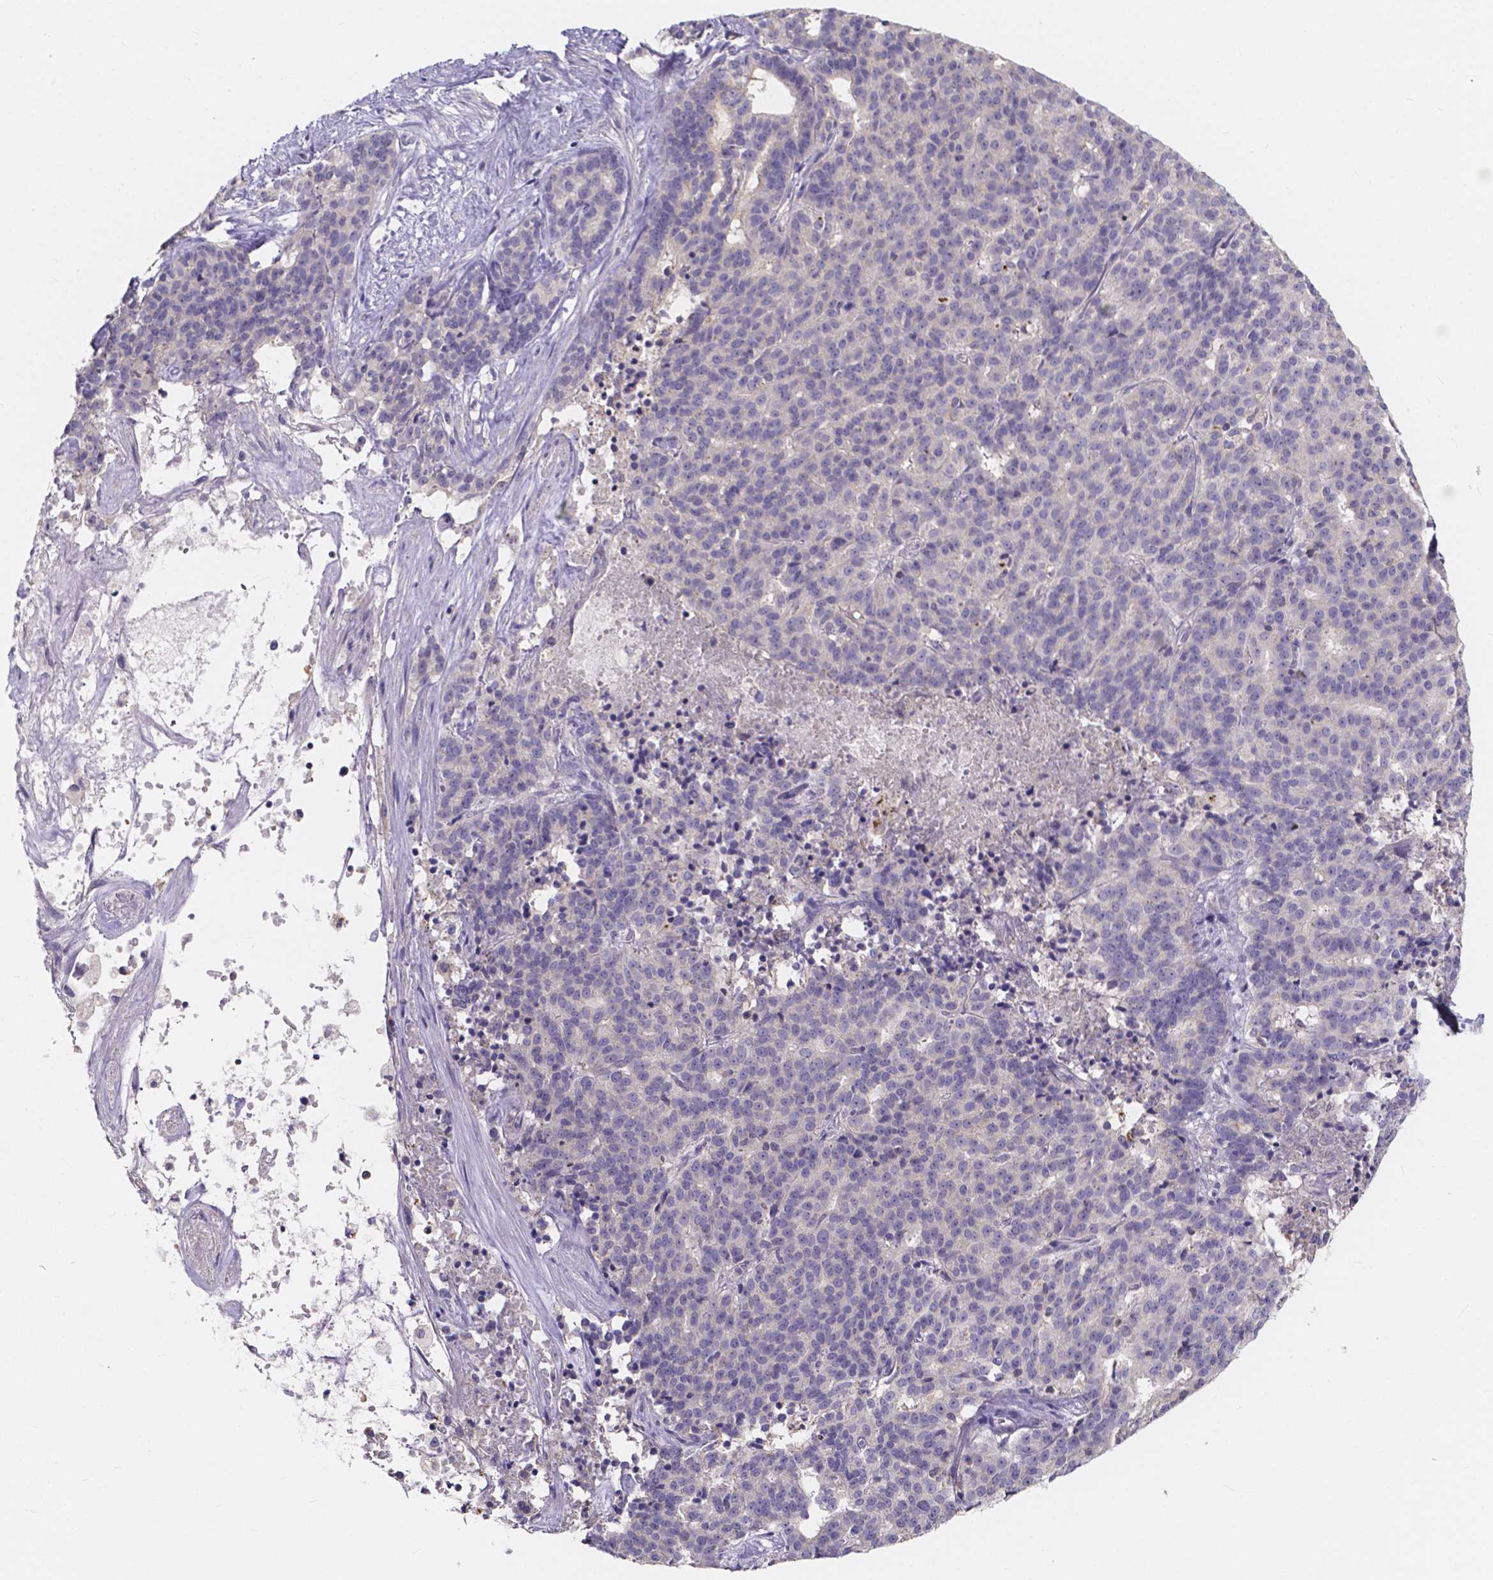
{"staining": {"intensity": "negative", "quantity": "none", "location": "none"}, "tissue": "liver cancer", "cell_type": "Tumor cells", "image_type": "cancer", "snomed": [{"axis": "morphology", "description": "Cholangiocarcinoma"}, {"axis": "topography", "description": "Liver"}], "caption": "A high-resolution micrograph shows immunohistochemistry (IHC) staining of liver cancer (cholangiocarcinoma), which displays no significant expression in tumor cells. (DAB (3,3'-diaminobenzidine) IHC, high magnification).", "gene": "SPOCD1", "patient": {"sex": "female", "age": 47}}